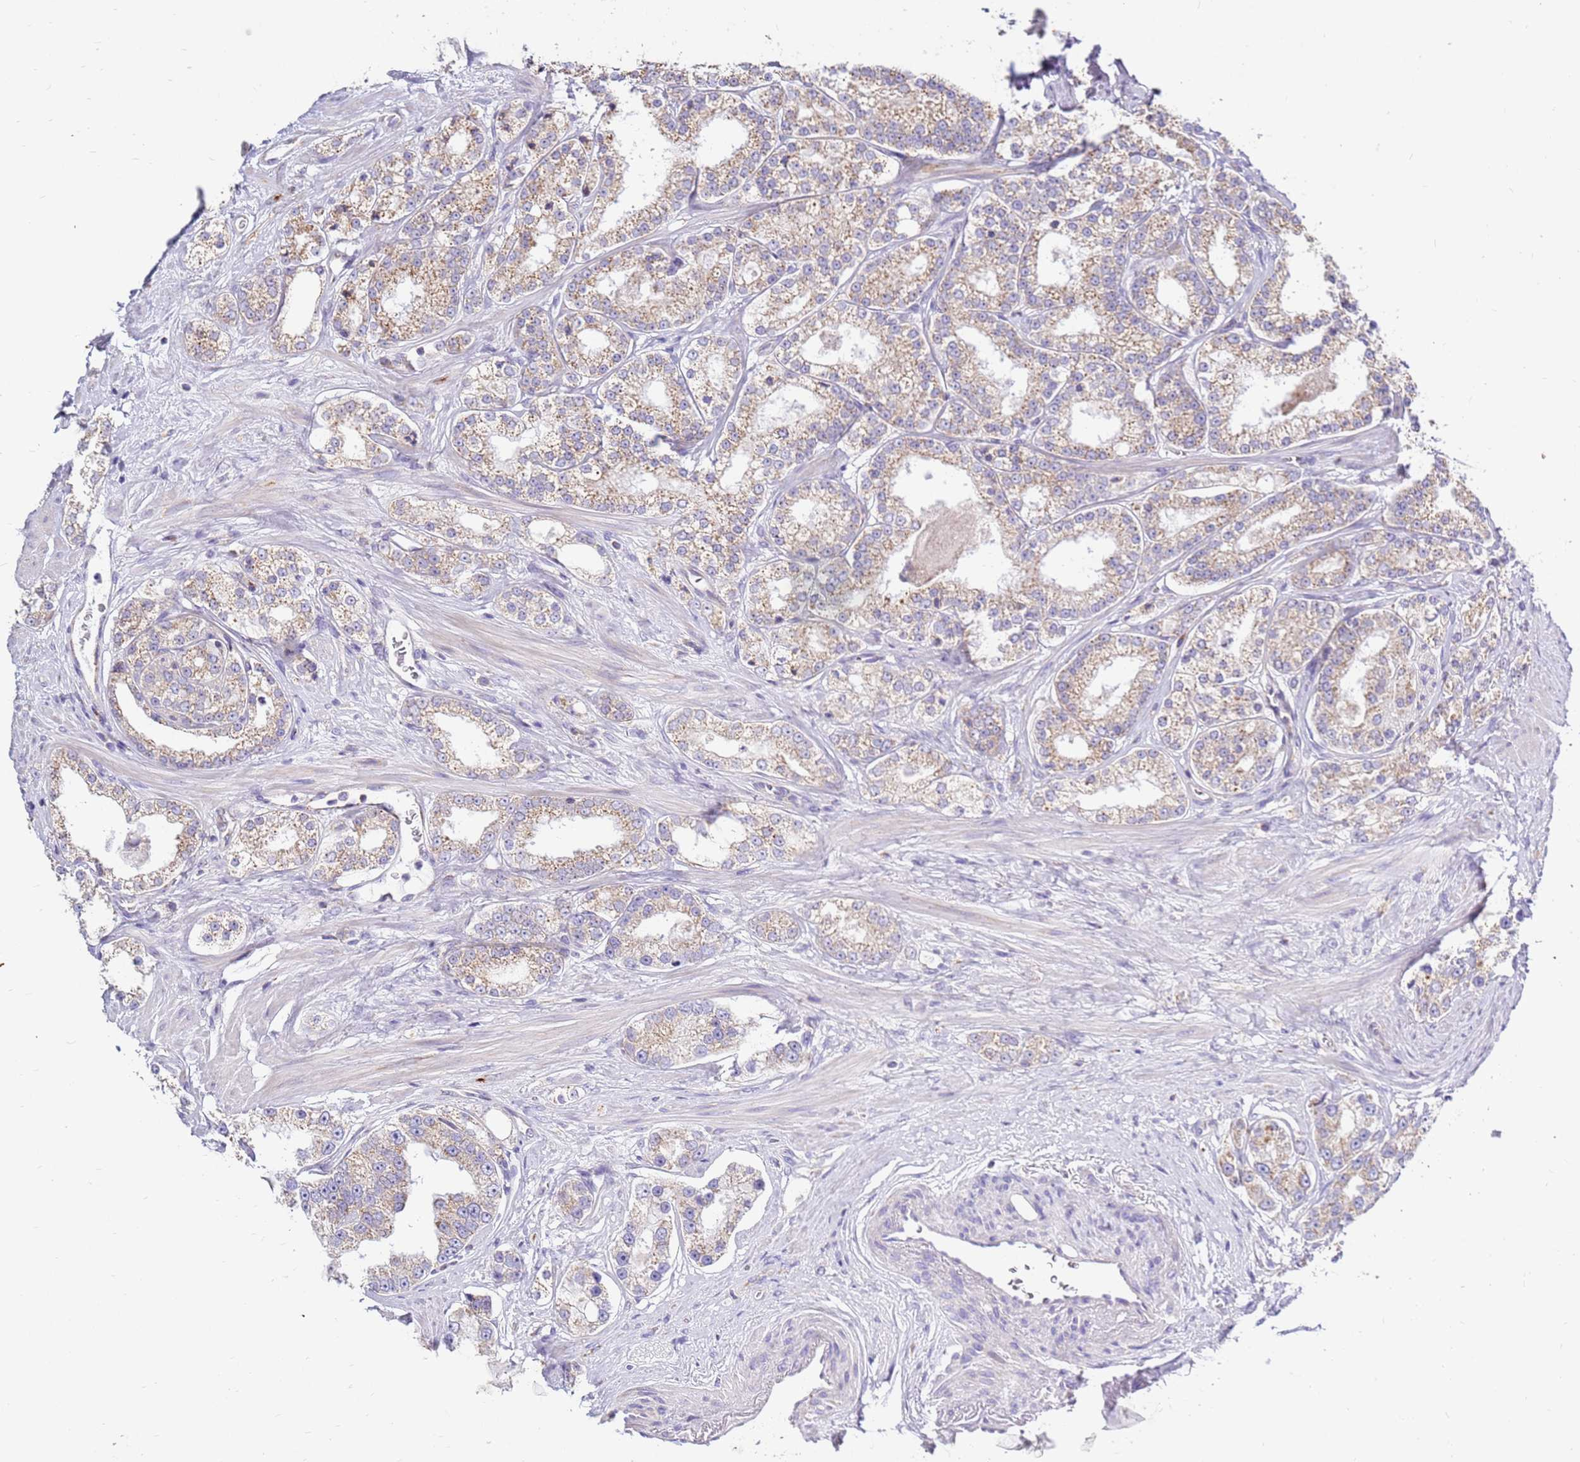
{"staining": {"intensity": "weak", "quantity": ">75%", "location": "cytoplasmic/membranous"}, "tissue": "prostate cancer", "cell_type": "Tumor cells", "image_type": "cancer", "snomed": [{"axis": "morphology", "description": "Normal tissue, NOS"}, {"axis": "morphology", "description": "Adenocarcinoma, High grade"}, {"axis": "topography", "description": "Prostate"}], "caption": "The photomicrograph demonstrates a brown stain indicating the presence of a protein in the cytoplasmic/membranous of tumor cells in prostate cancer.", "gene": "IGF1R", "patient": {"sex": "male", "age": 83}}